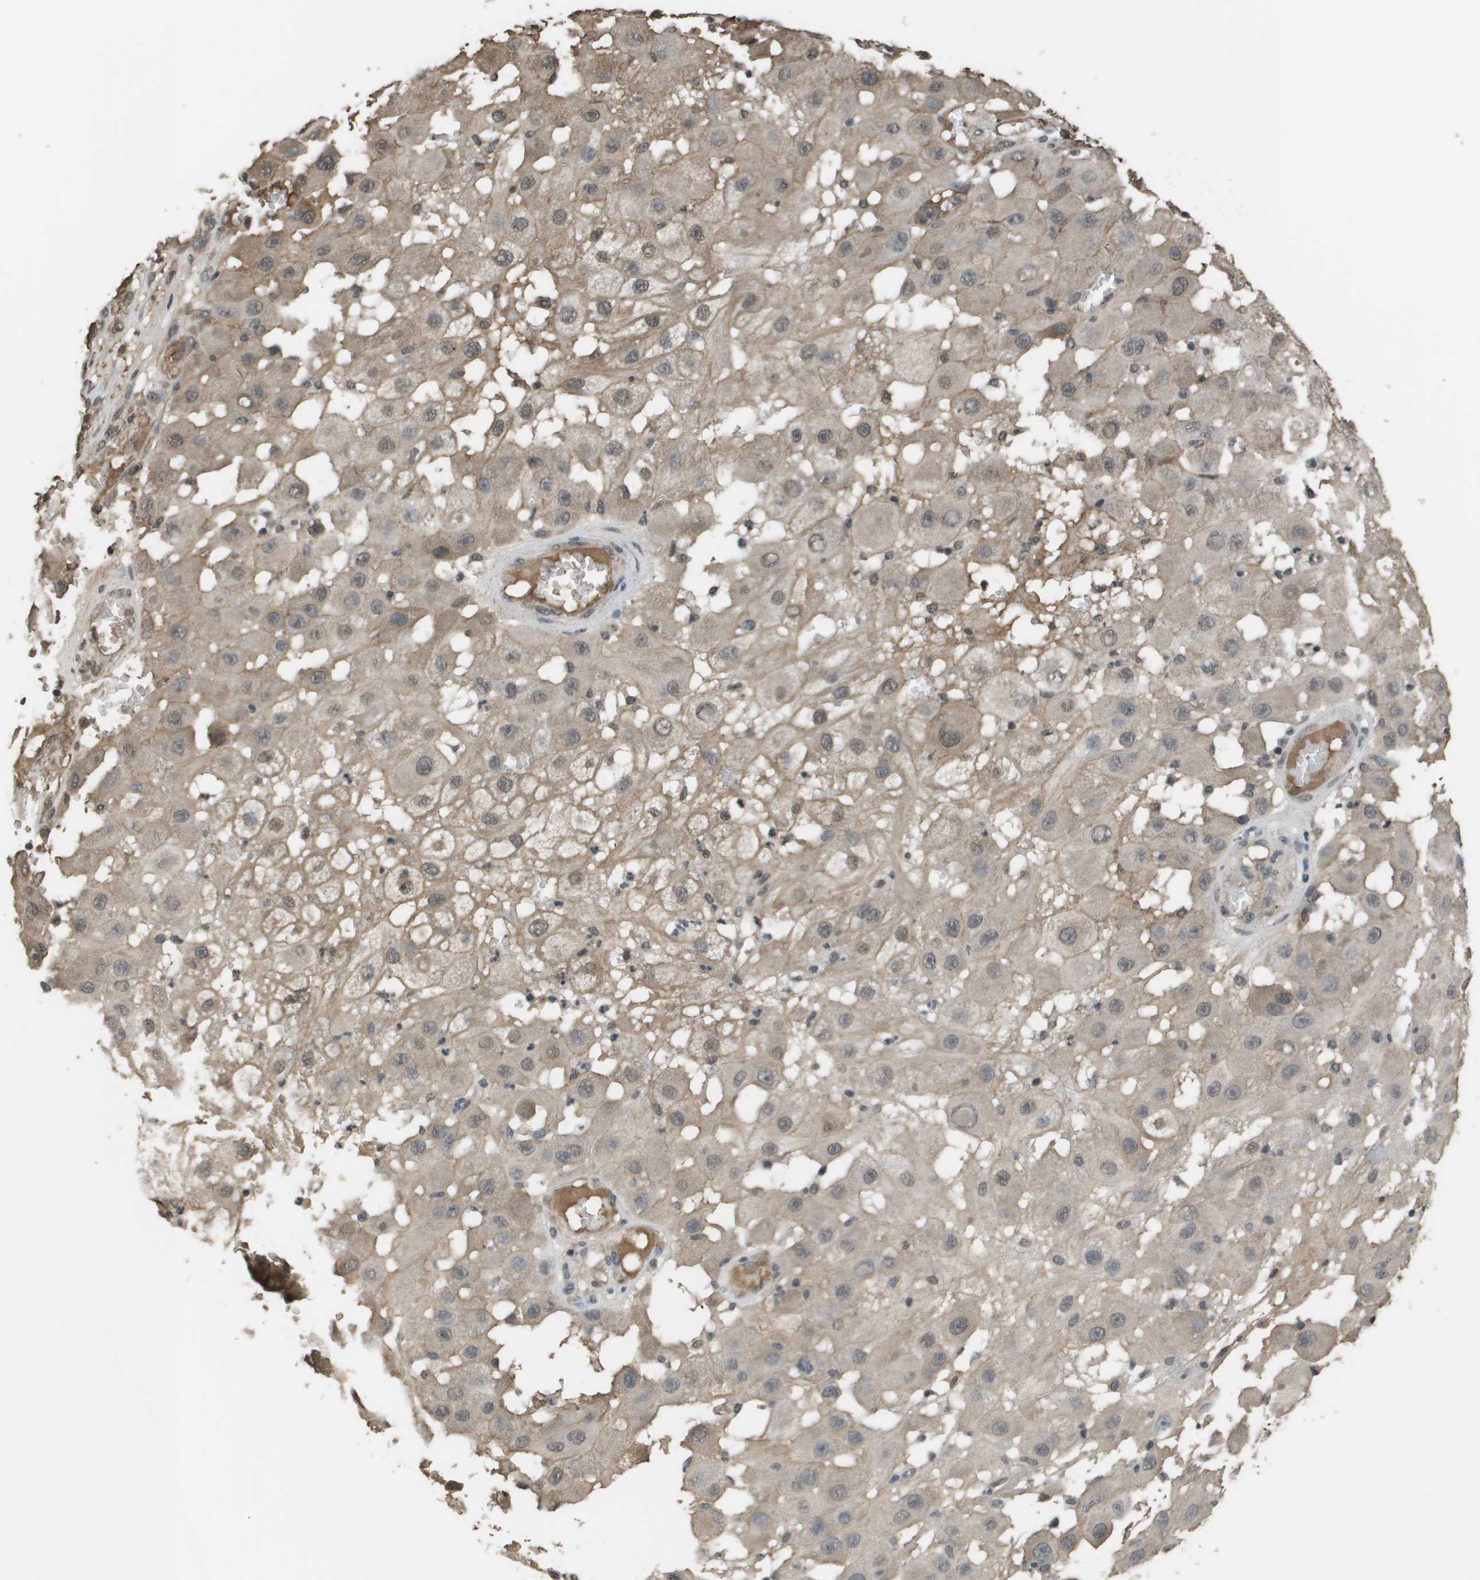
{"staining": {"intensity": "weak", "quantity": "<25%", "location": "nuclear"}, "tissue": "melanoma", "cell_type": "Tumor cells", "image_type": "cancer", "snomed": [{"axis": "morphology", "description": "Malignant melanoma, NOS"}, {"axis": "topography", "description": "Skin"}], "caption": "DAB immunohistochemical staining of human malignant melanoma exhibits no significant positivity in tumor cells.", "gene": "NDRG2", "patient": {"sex": "female", "age": 81}}